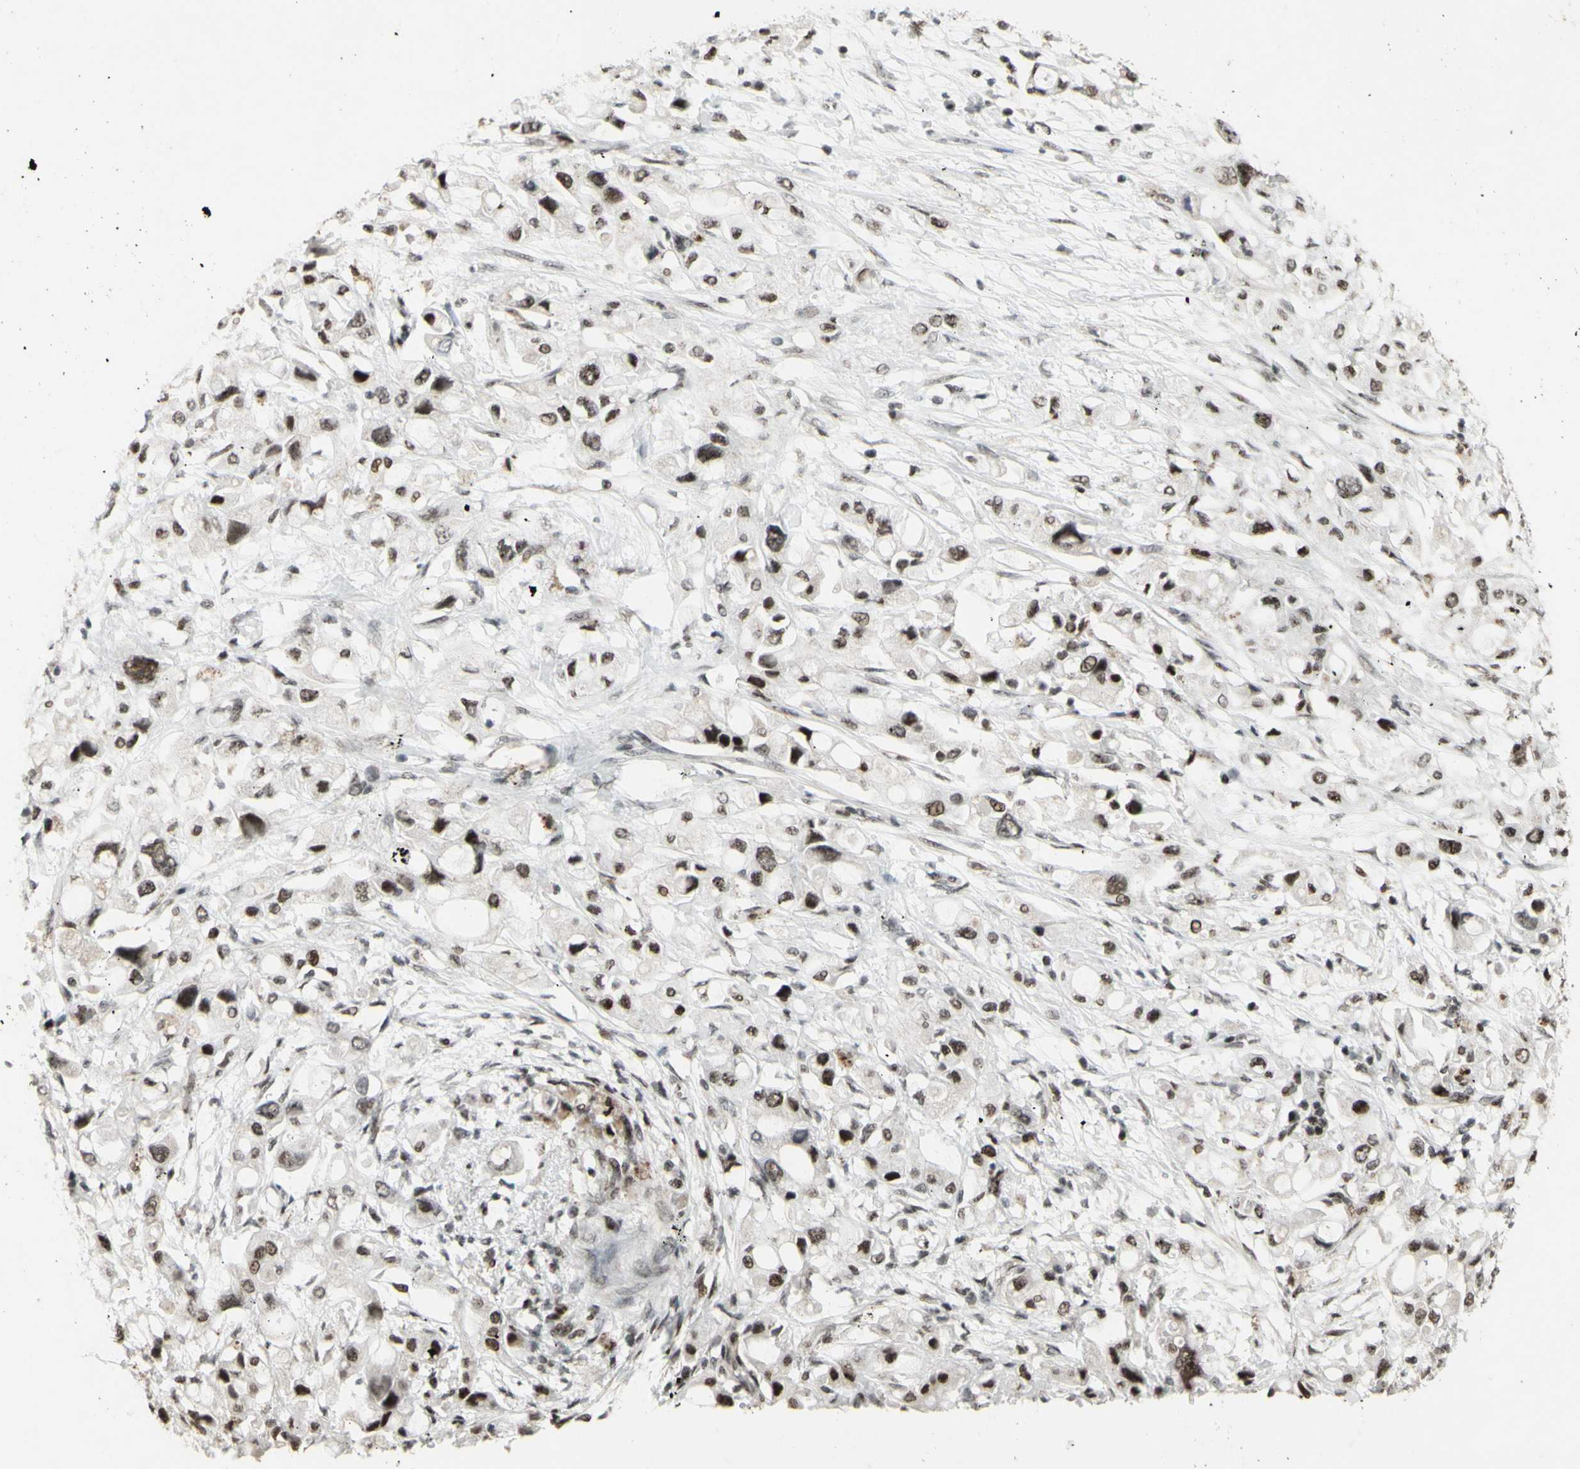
{"staining": {"intensity": "moderate", "quantity": "25%-75%", "location": "nuclear"}, "tissue": "pancreatic cancer", "cell_type": "Tumor cells", "image_type": "cancer", "snomed": [{"axis": "morphology", "description": "Adenocarcinoma, NOS"}, {"axis": "topography", "description": "Pancreas"}], "caption": "Protein expression analysis of pancreatic cancer exhibits moderate nuclear positivity in approximately 25%-75% of tumor cells. (DAB IHC with brightfield microscopy, high magnification).", "gene": "SUPT6H", "patient": {"sex": "female", "age": 56}}